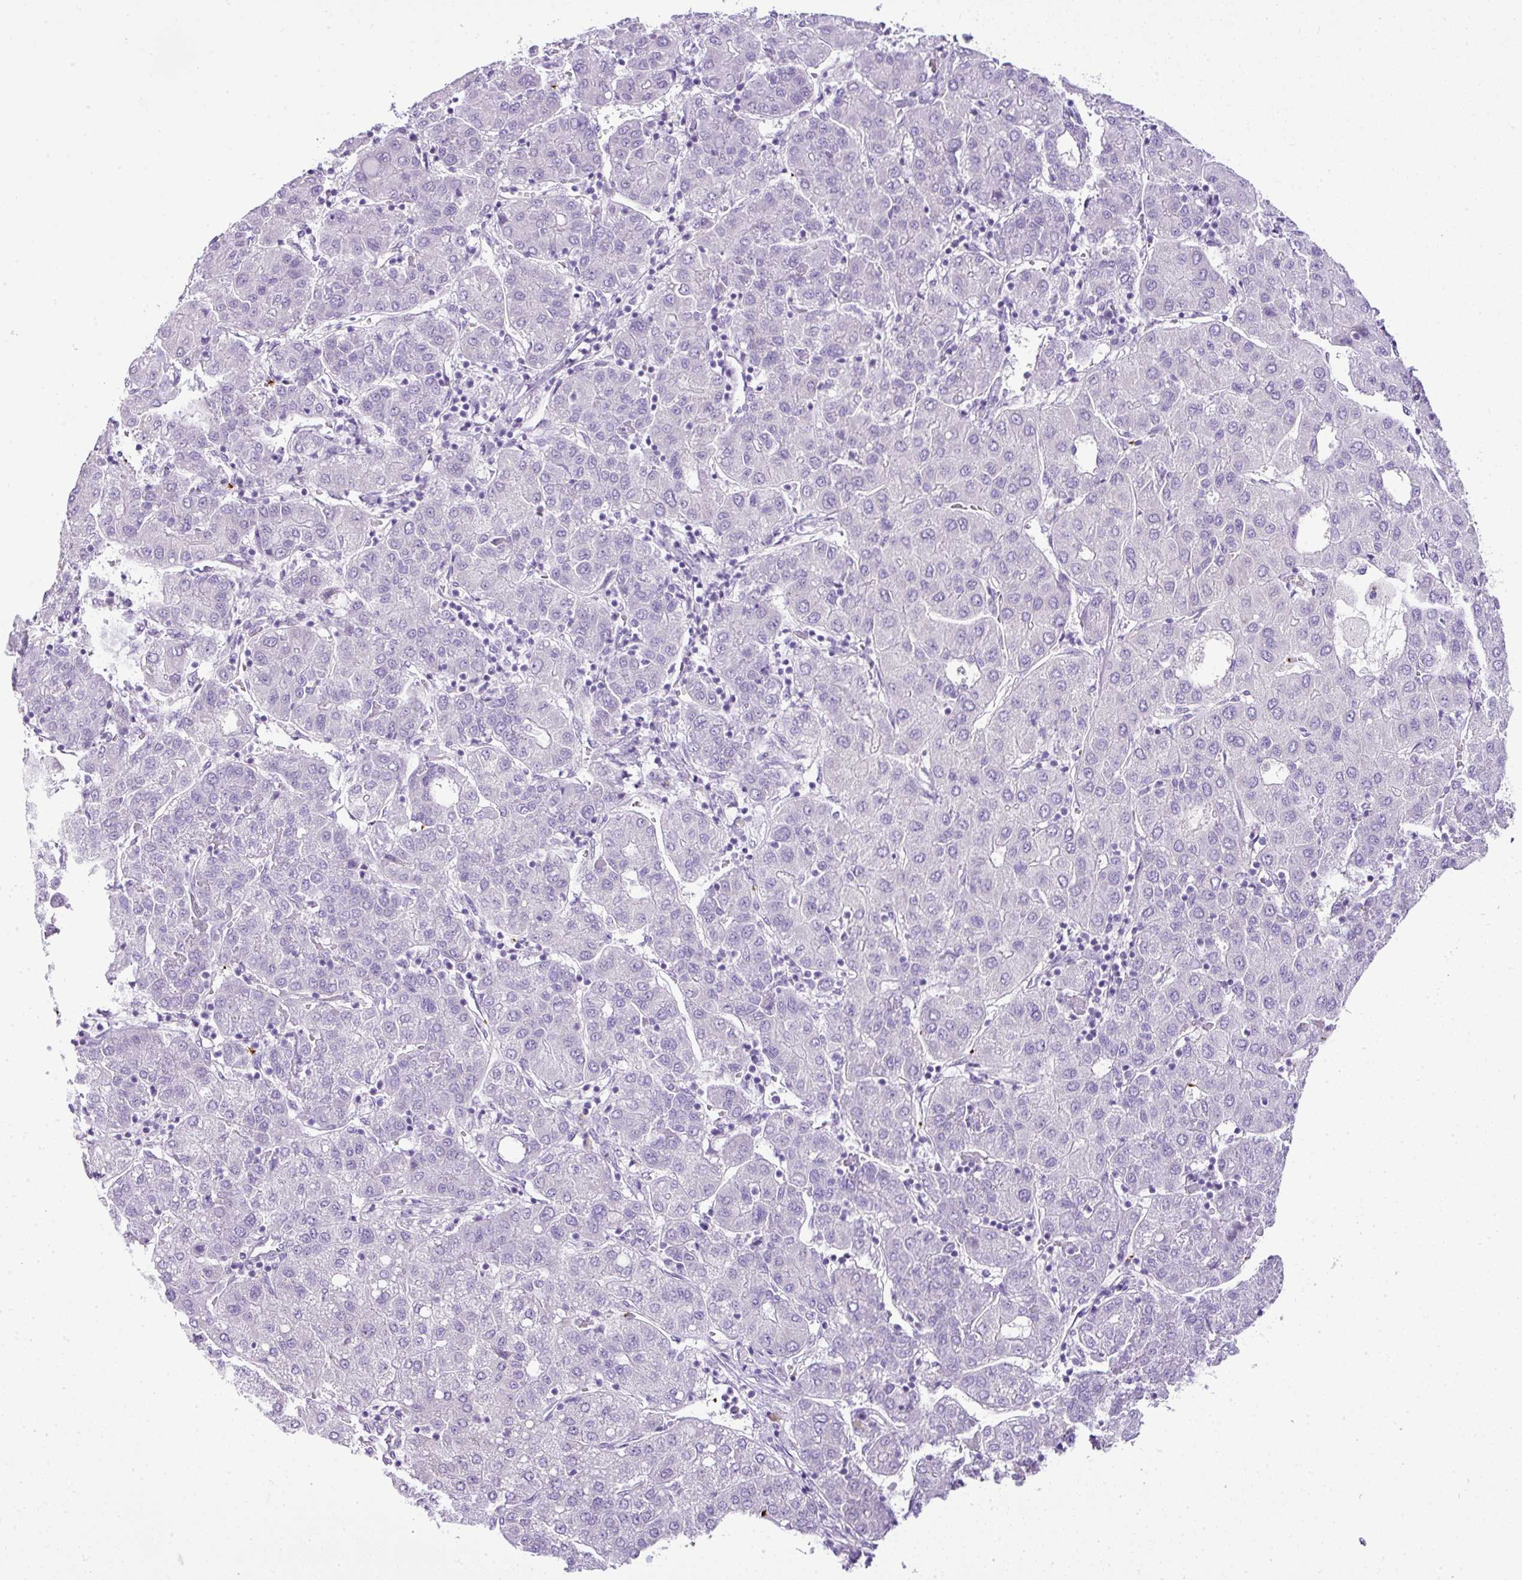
{"staining": {"intensity": "negative", "quantity": "none", "location": "none"}, "tissue": "liver cancer", "cell_type": "Tumor cells", "image_type": "cancer", "snomed": [{"axis": "morphology", "description": "Carcinoma, Hepatocellular, NOS"}, {"axis": "topography", "description": "Liver"}], "caption": "Immunohistochemistry (IHC) image of neoplastic tissue: human liver cancer (hepatocellular carcinoma) stained with DAB shows no significant protein positivity in tumor cells.", "gene": "CMTM5", "patient": {"sex": "male", "age": 65}}